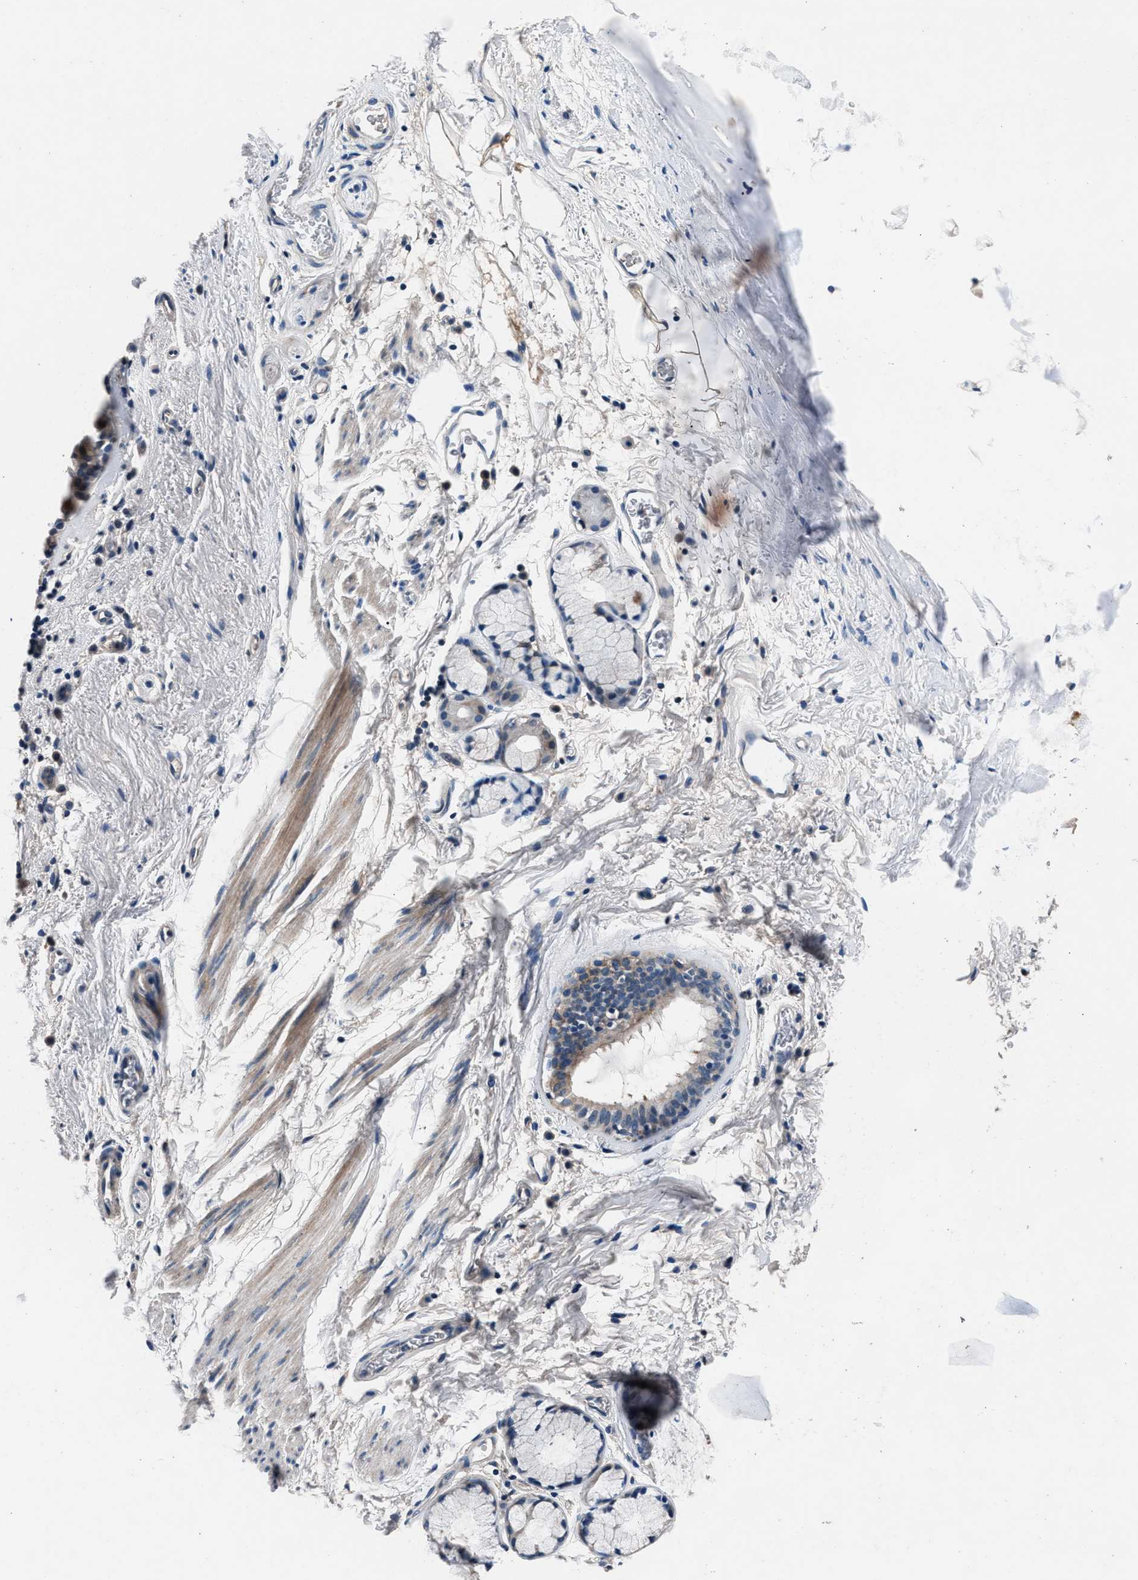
{"staining": {"intensity": "weak", "quantity": ">75%", "location": "cytoplasmic/membranous"}, "tissue": "bronchus", "cell_type": "Respiratory epithelial cells", "image_type": "normal", "snomed": [{"axis": "morphology", "description": "Normal tissue, NOS"}, {"axis": "topography", "description": "Cartilage tissue"}, {"axis": "topography", "description": "Bronchus"}], "caption": "IHC histopathology image of benign human bronchus stained for a protein (brown), which exhibits low levels of weak cytoplasmic/membranous staining in approximately >75% of respiratory epithelial cells.", "gene": "DENND6B", "patient": {"sex": "female", "age": 53}}